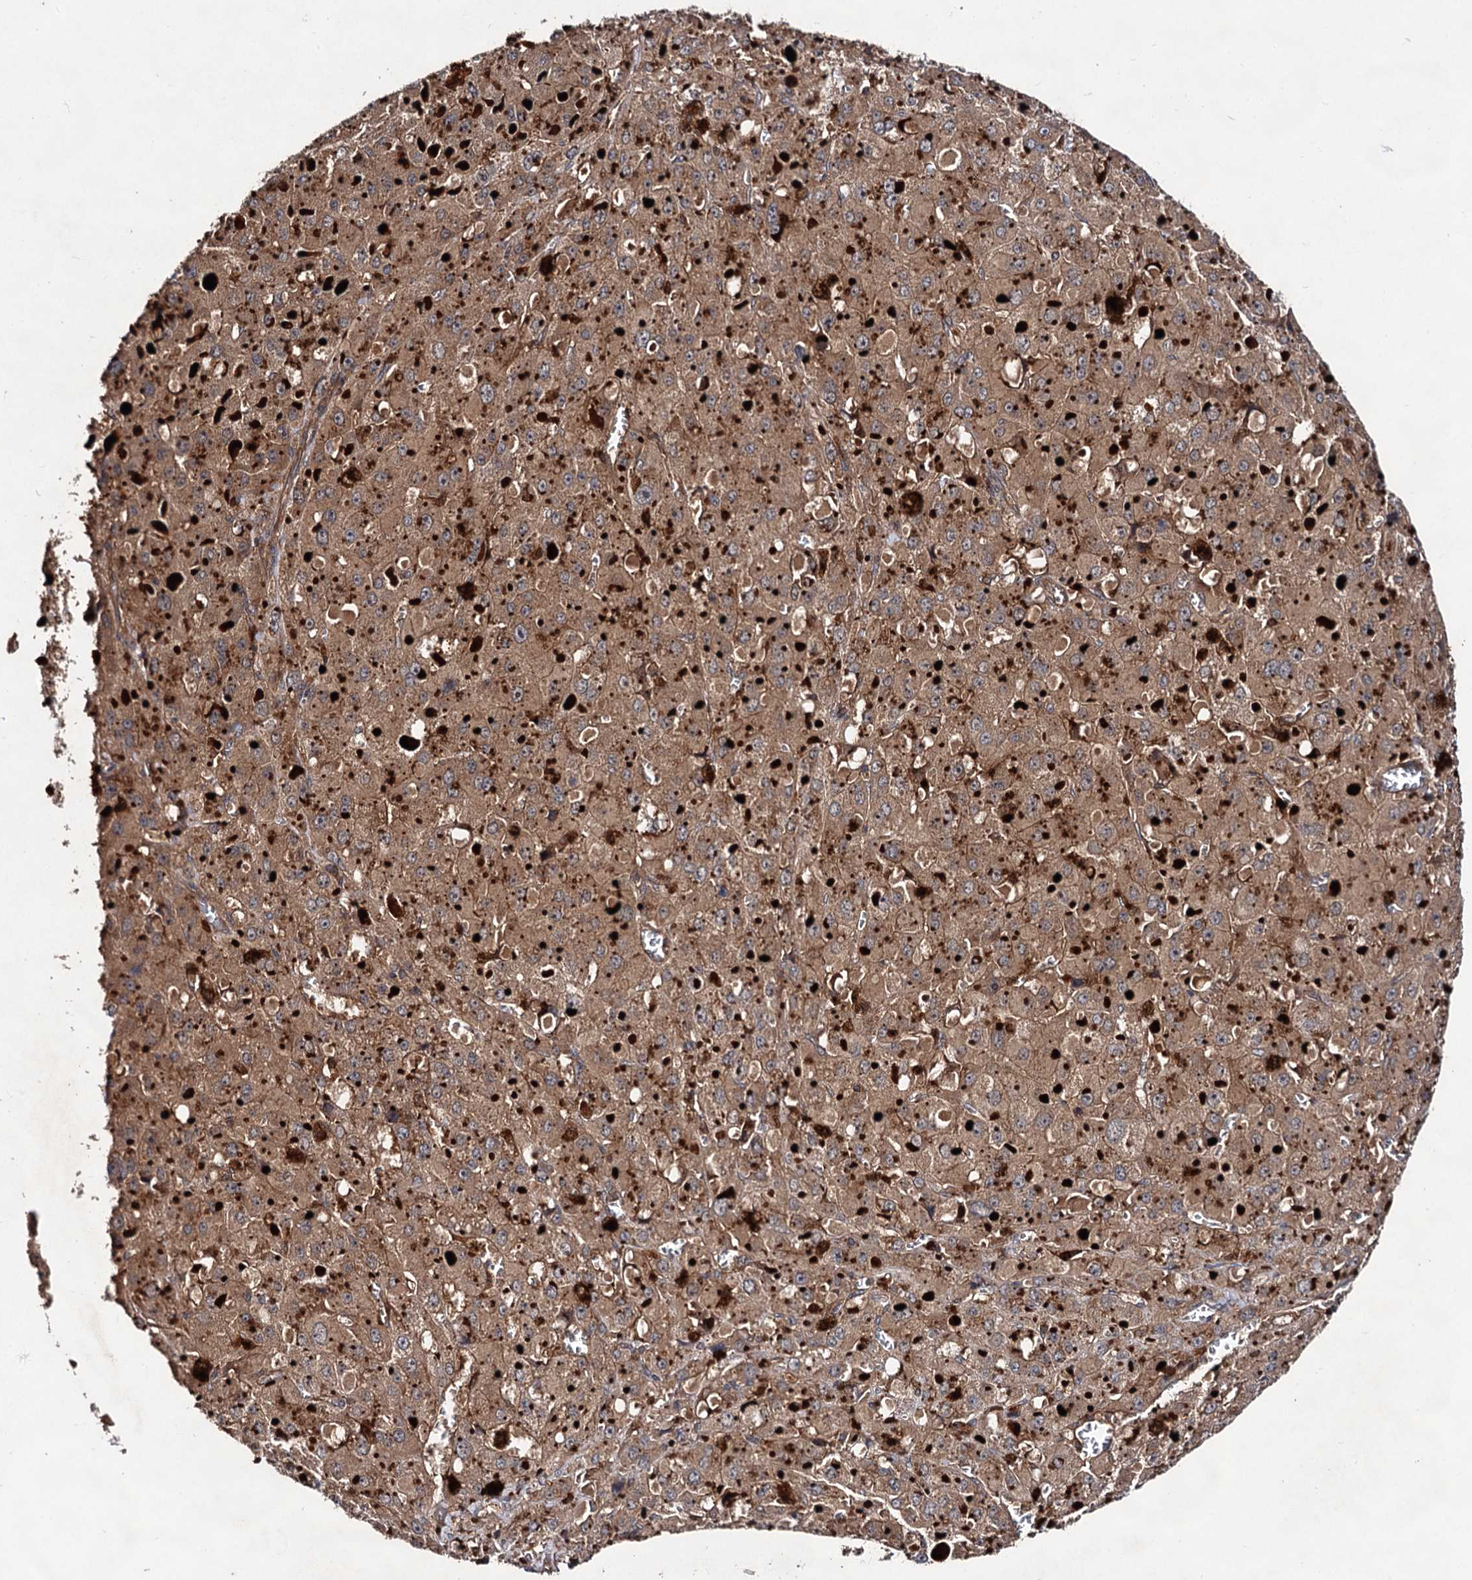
{"staining": {"intensity": "moderate", "quantity": "25%-75%", "location": "cytoplasmic/membranous"}, "tissue": "liver cancer", "cell_type": "Tumor cells", "image_type": "cancer", "snomed": [{"axis": "morphology", "description": "Carcinoma, Hepatocellular, NOS"}, {"axis": "topography", "description": "Liver"}], "caption": "Human liver hepatocellular carcinoma stained with a protein marker exhibits moderate staining in tumor cells.", "gene": "VPS29", "patient": {"sex": "female", "age": 73}}